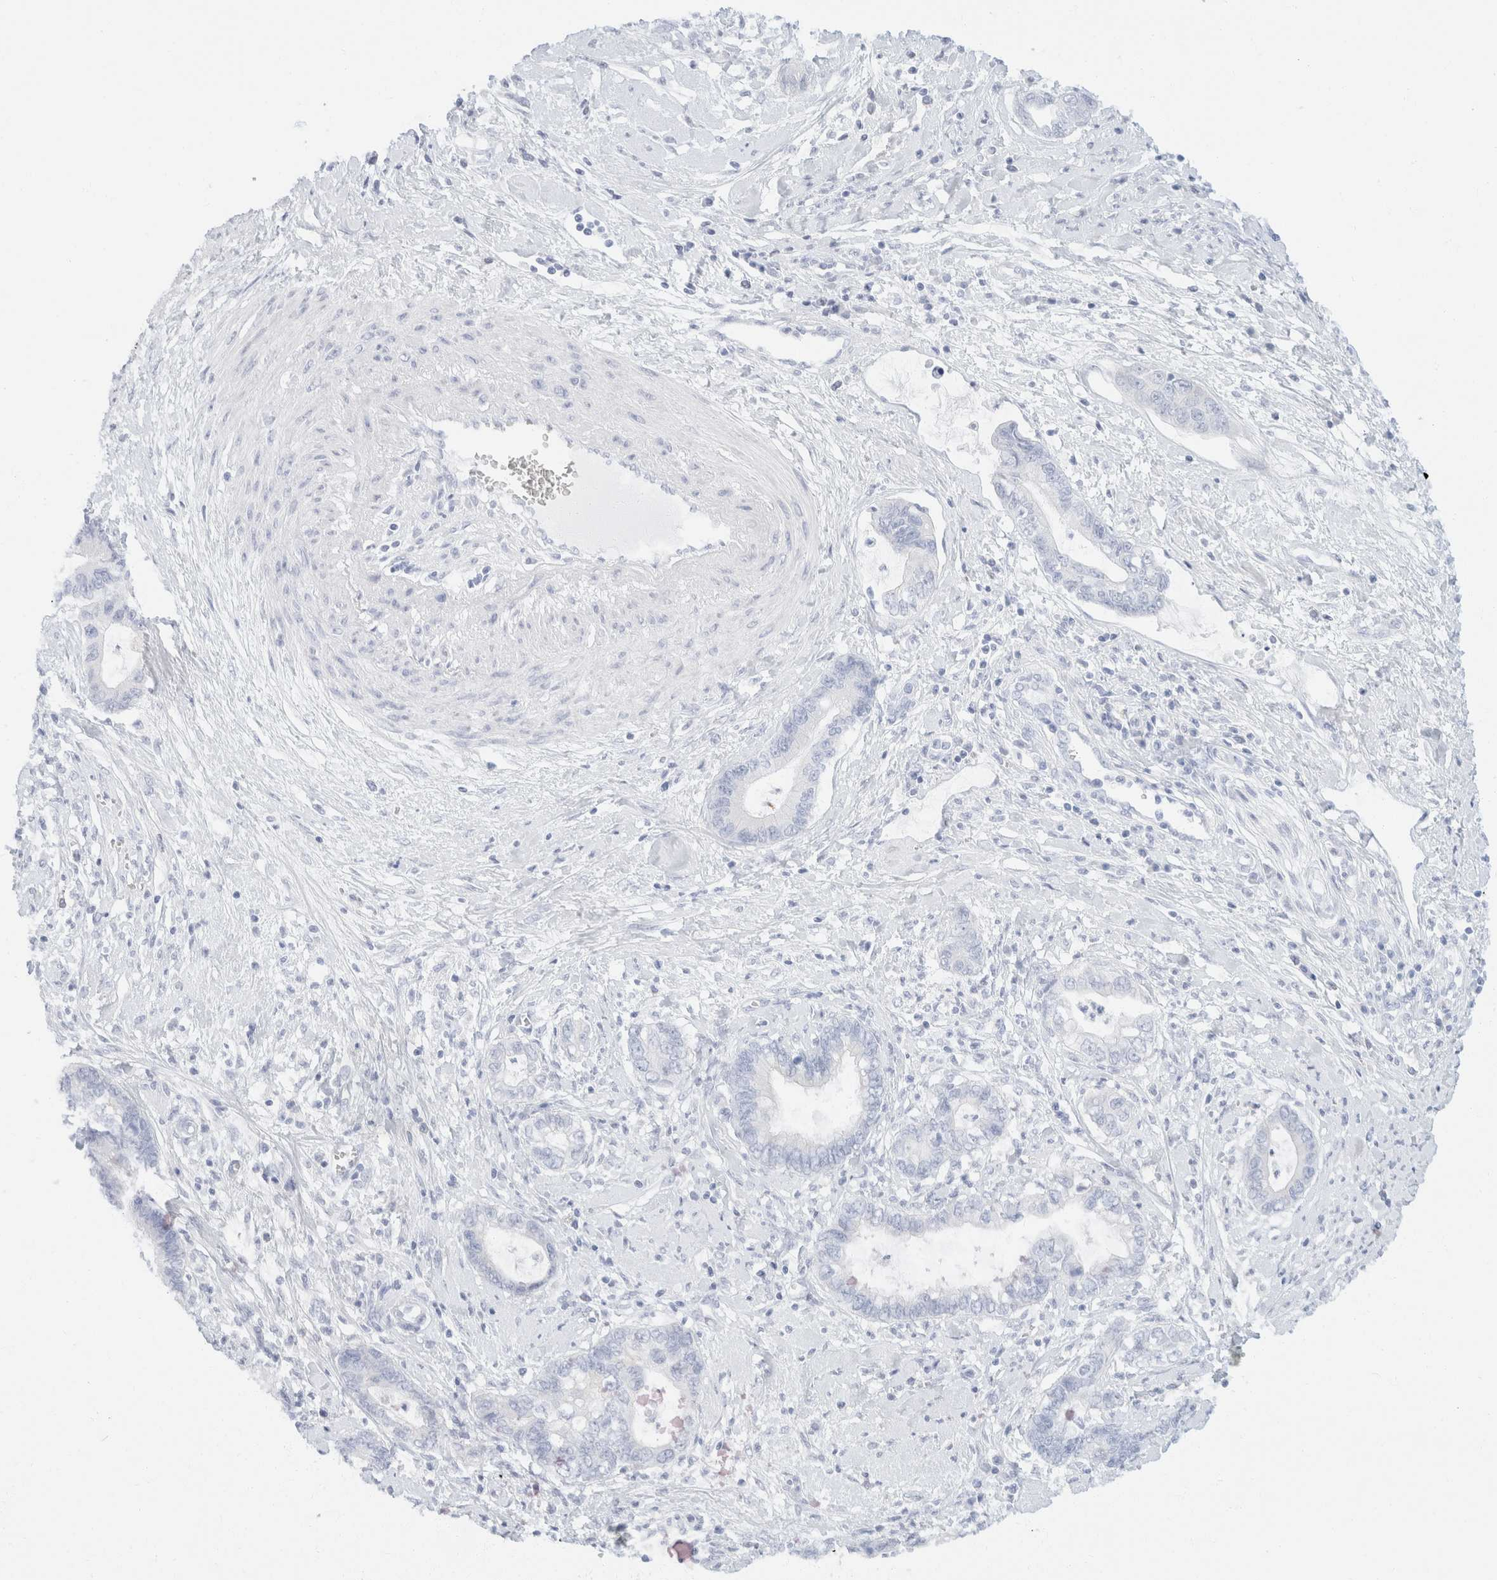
{"staining": {"intensity": "negative", "quantity": "none", "location": "none"}, "tissue": "cervical cancer", "cell_type": "Tumor cells", "image_type": "cancer", "snomed": [{"axis": "morphology", "description": "Adenocarcinoma, NOS"}, {"axis": "topography", "description": "Cervix"}], "caption": "There is no significant expression in tumor cells of cervical adenocarcinoma.", "gene": "KRT20", "patient": {"sex": "female", "age": 44}}